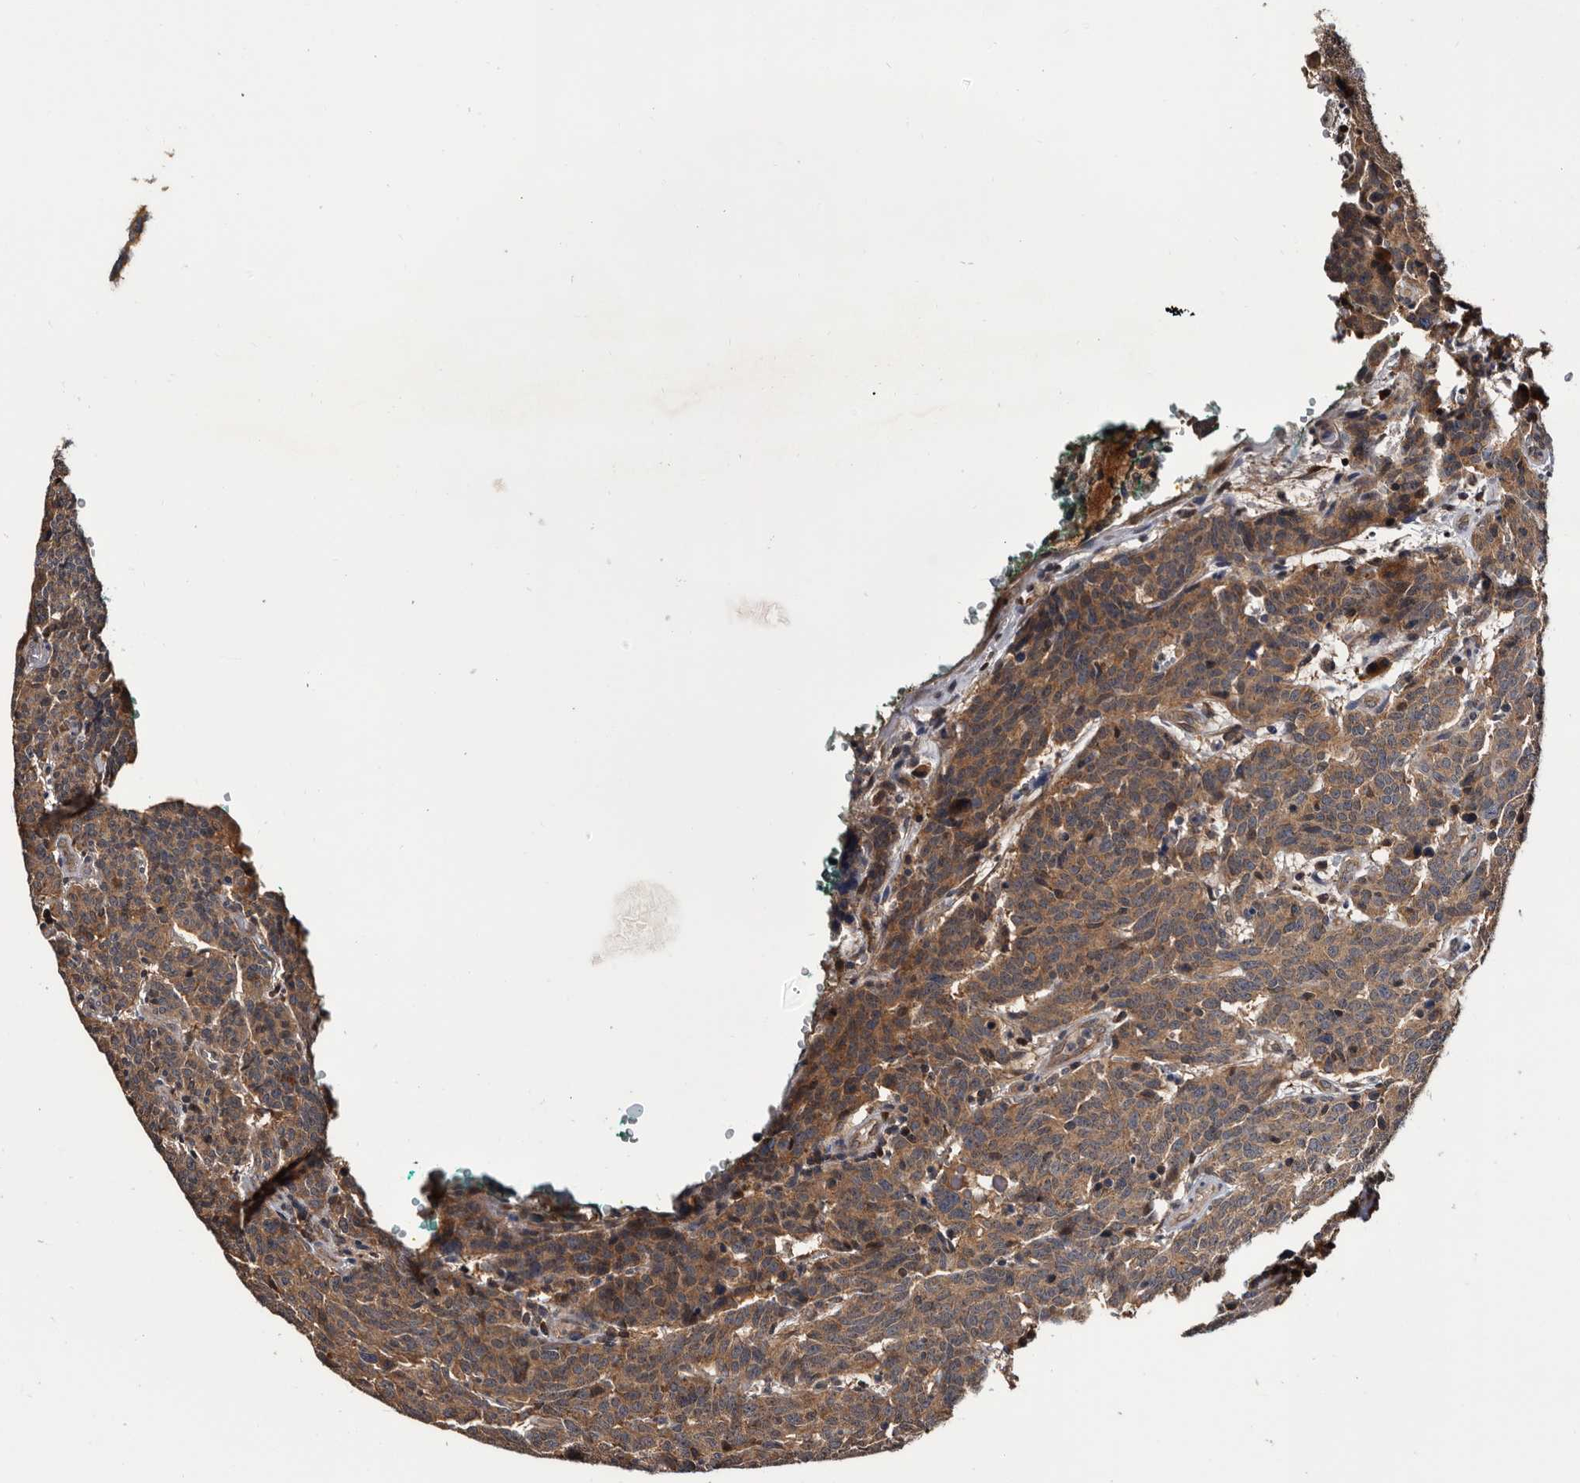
{"staining": {"intensity": "moderate", "quantity": ">75%", "location": "cytoplasmic/membranous"}, "tissue": "carcinoid", "cell_type": "Tumor cells", "image_type": "cancer", "snomed": [{"axis": "morphology", "description": "Carcinoid, malignant, NOS"}, {"axis": "topography", "description": "Lung"}], "caption": "The immunohistochemical stain labels moderate cytoplasmic/membranous expression in tumor cells of carcinoid tissue. (DAB IHC, brown staining for protein, blue staining for nuclei).", "gene": "TTI2", "patient": {"sex": "female", "age": 46}}